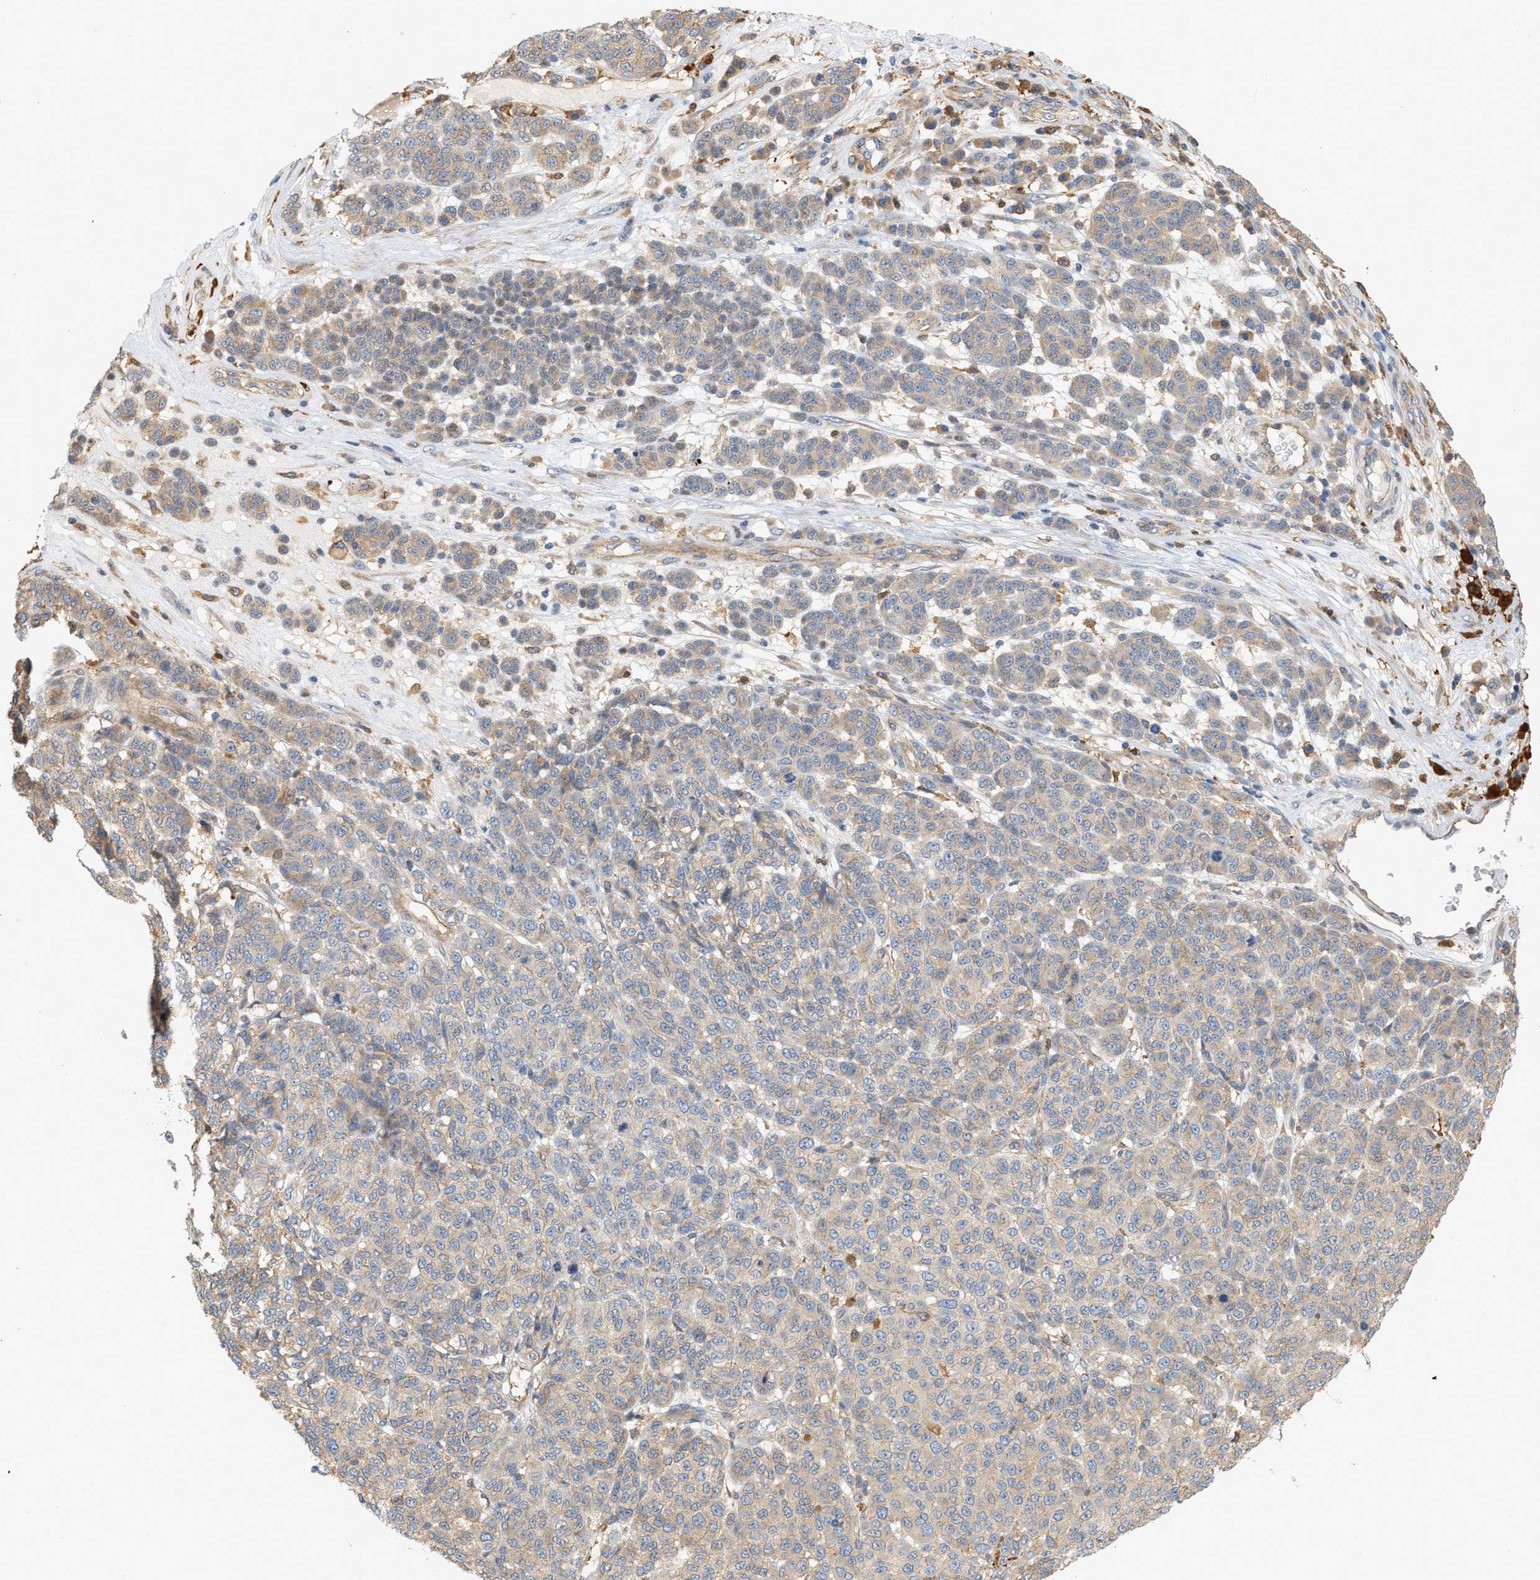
{"staining": {"intensity": "weak", "quantity": "25%-75%", "location": "cytoplasmic/membranous"}, "tissue": "melanoma", "cell_type": "Tumor cells", "image_type": "cancer", "snomed": [{"axis": "morphology", "description": "Malignant melanoma, NOS"}, {"axis": "topography", "description": "Skin"}], "caption": "Protein expression analysis of human malignant melanoma reveals weak cytoplasmic/membranous staining in about 25%-75% of tumor cells. (IHC, brightfield microscopy, high magnification).", "gene": "CTXN1", "patient": {"sex": "male", "age": 59}}